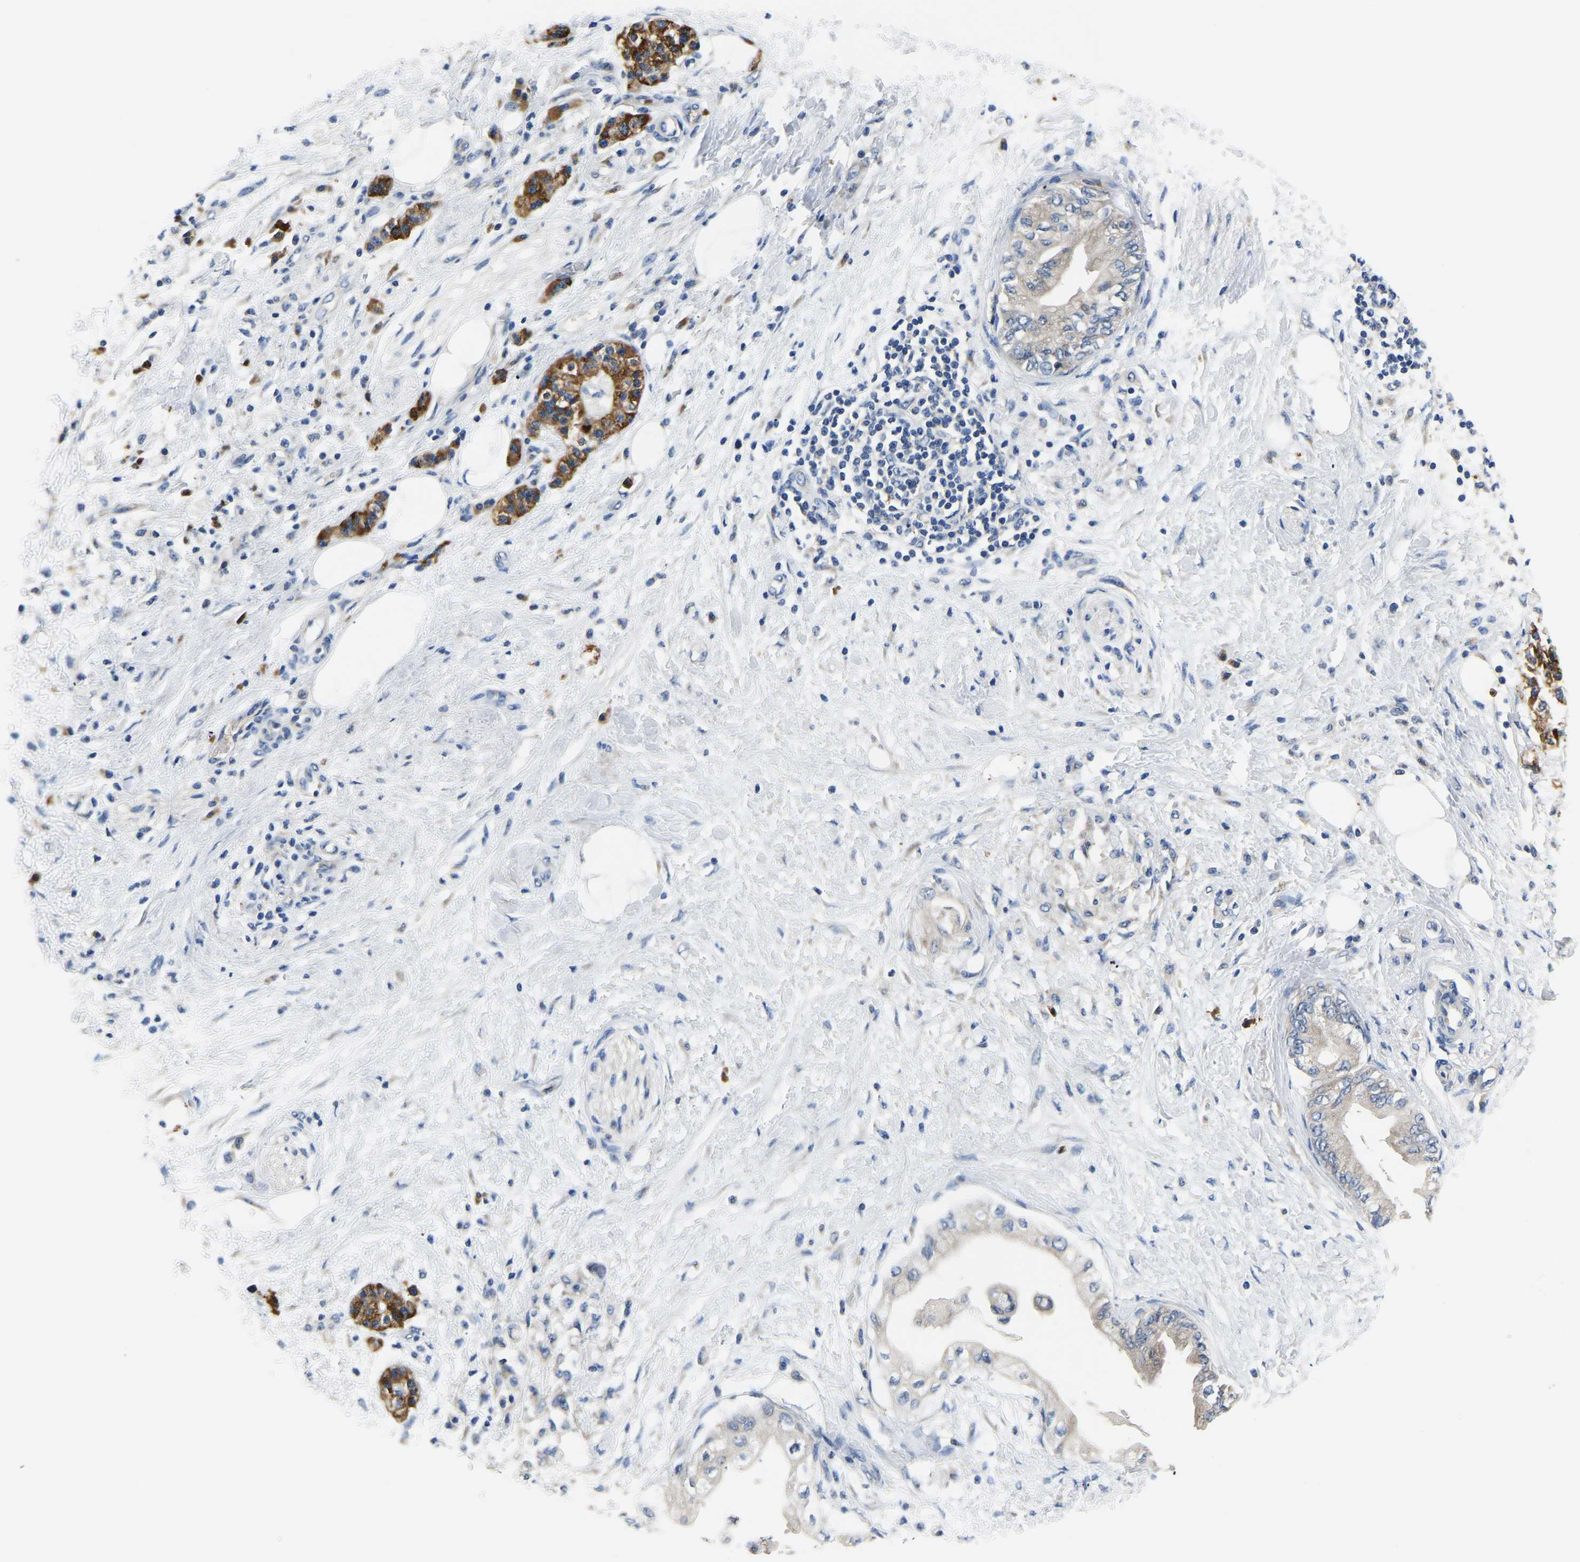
{"staining": {"intensity": "negative", "quantity": "none", "location": "none"}, "tissue": "pancreatic cancer", "cell_type": "Tumor cells", "image_type": "cancer", "snomed": [{"axis": "morphology", "description": "Normal tissue, NOS"}, {"axis": "morphology", "description": "Adenocarcinoma, NOS"}, {"axis": "topography", "description": "Pancreas"}, {"axis": "topography", "description": "Duodenum"}], "caption": "A high-resolution image shows immunohistochemistry staining of pancreatic cancer (adenocarcinoma), which shows no significant positivity in tumor cells. Brightfield microscopy of IHC stained with DAB (3,3'-diaminobenzidine) (brown) and hematoxylin (blue), captured at high magnification.", "gene": "TOR1B", "patient": {"sex": "female", "age": 60}}